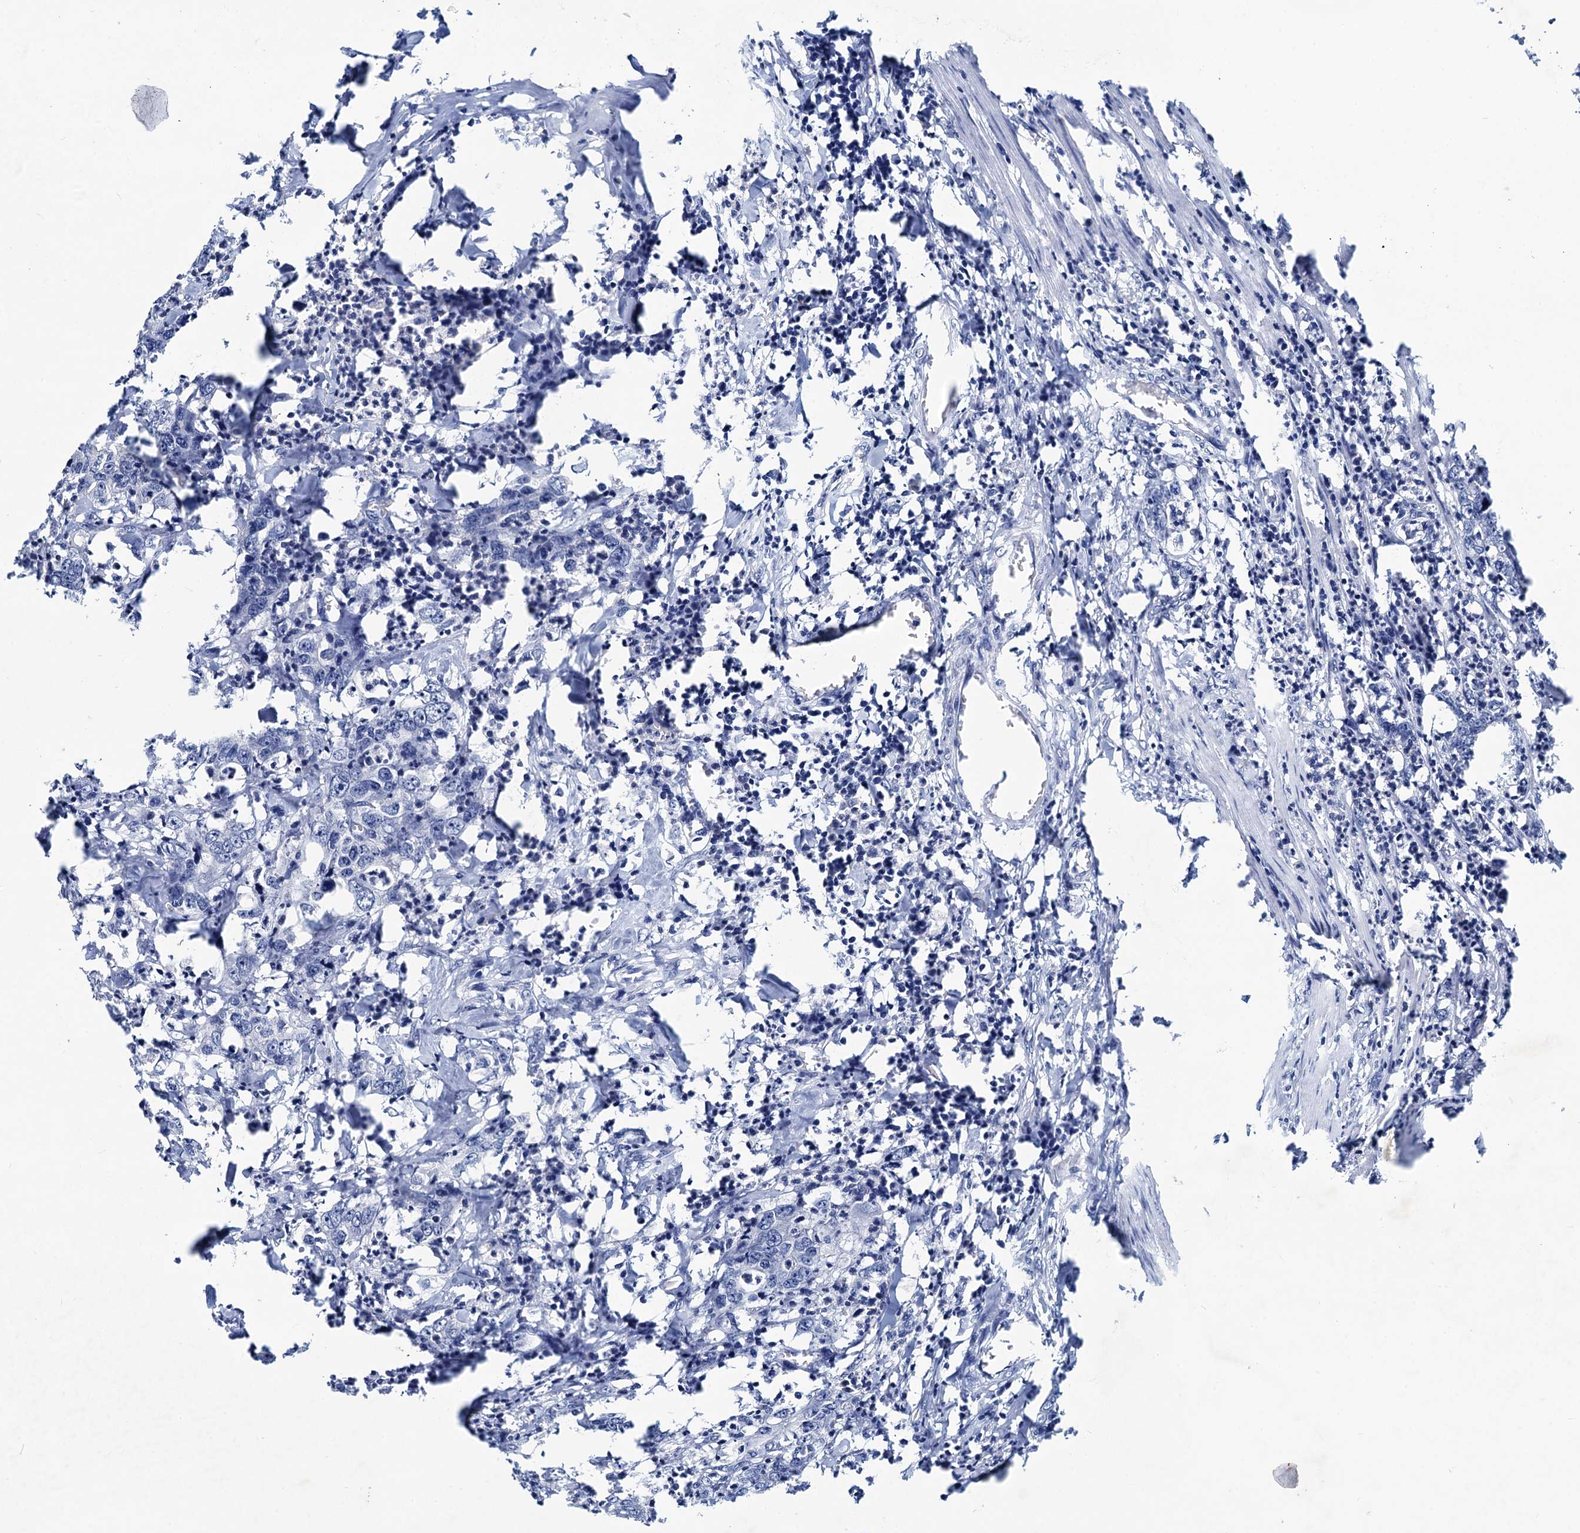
{"staining": {"intensity": "negative", "quantity": "none", "location": "none"}, "tissue": "colorectal cancer", "cell_type": "Tumor cells", "image_type": "cancer", "snomed": [{"axis": "morphology", "description": "Adenocarcinoma, NOS"}, {"axis": "topography", "description": "Colon"}], "caption": "Colorectal adenocarcinoma was stained to show a protein in brown. There is no significant expression in tumor cells. Nuclei are stained in blue.", "gene": "RTKN2", "patient": {"sex": "female", "age": 75}}